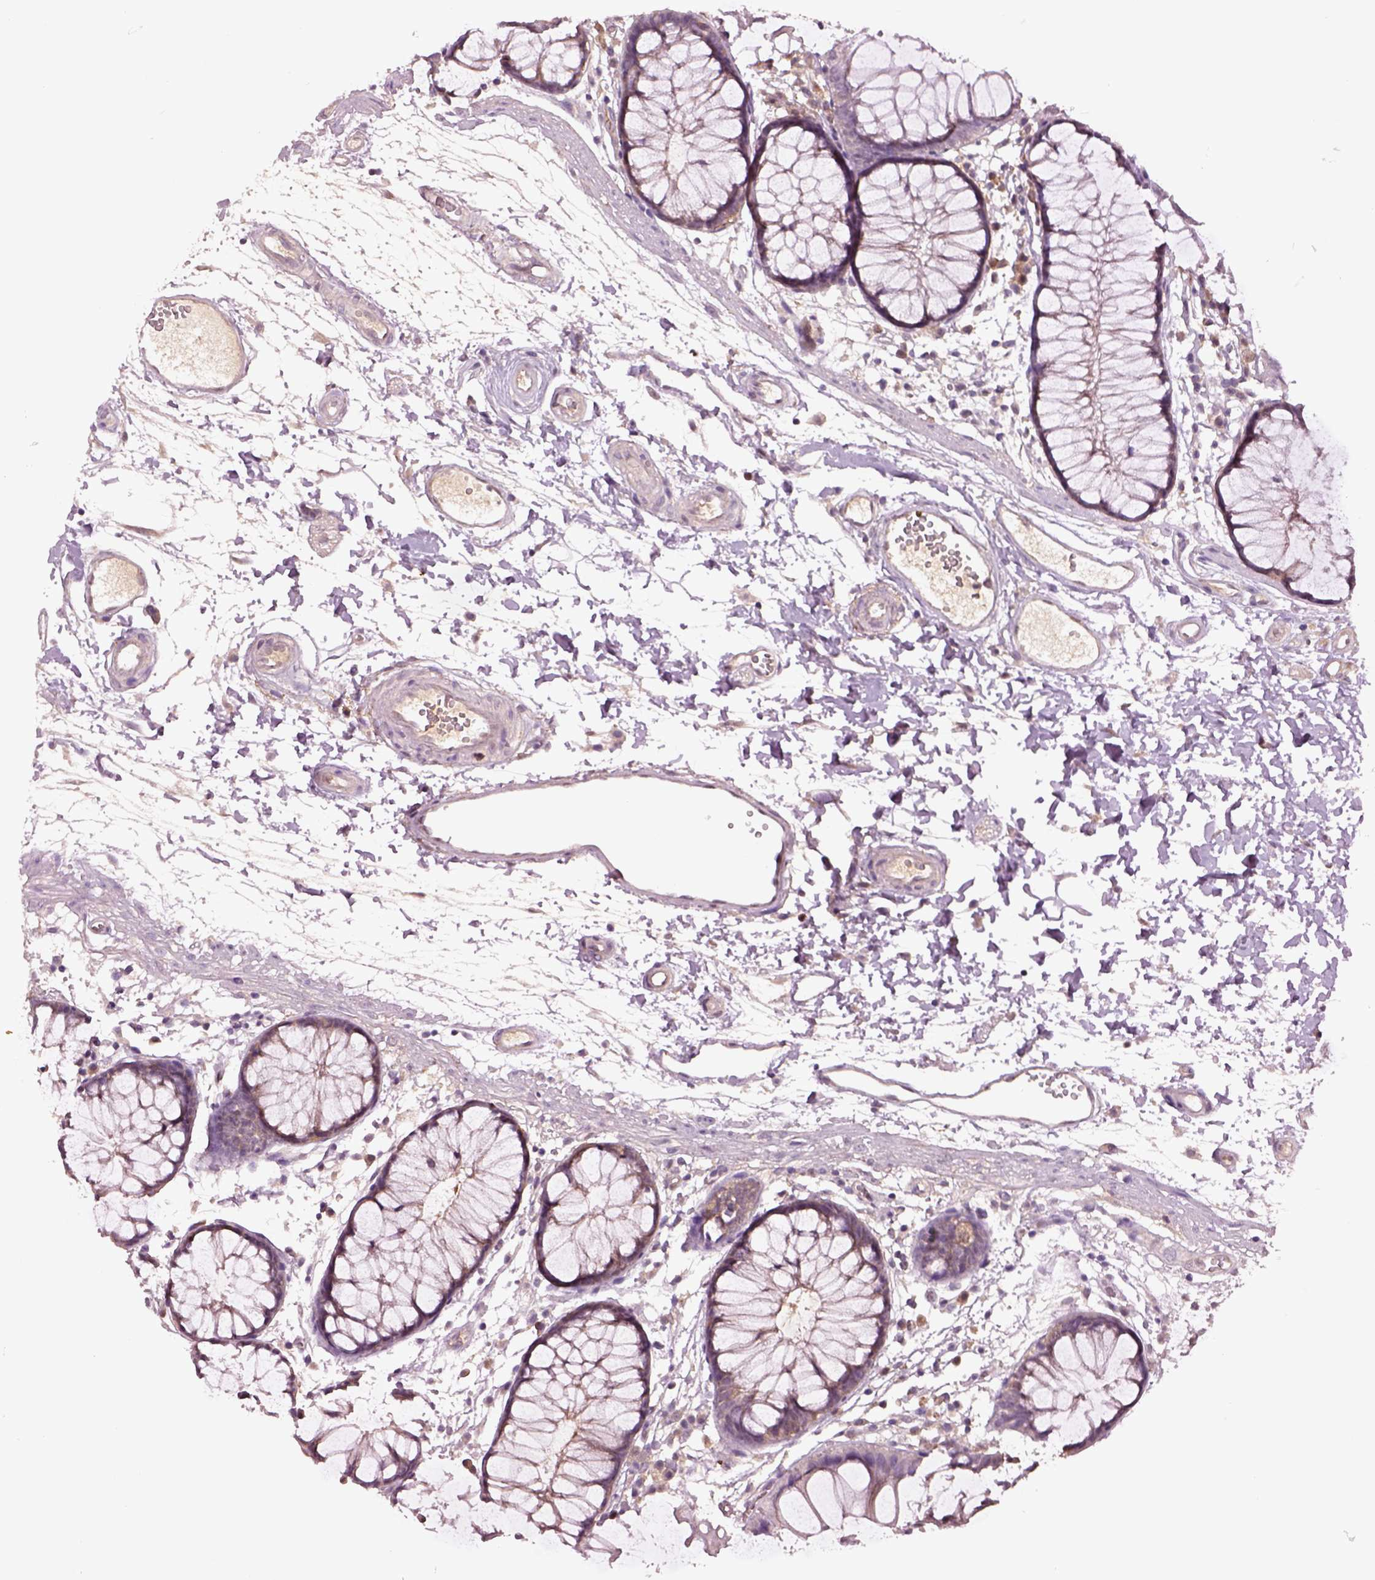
{"staining": {"intensity": "weak", "quantity": ">75%", "location": "cytoplasmic/membranous"}, "tissue": "colon", "cell_type": "Endothelial cells", "image_type": "normal", "snomed": [{"axis": "morphology", "description": "Normal tissue, NOS"}, {"axis": "morphology", "description": "Adenocarcinoma, NOS"}, {"axis": "topography", "description": "Colon"}], "caption": "Immunohistochemical staining of unremarkable human colon exhibits weak cytoplasmic/membranous protein positivity in approximately >75% of endothelial cells.", "gene": "MDP1", "patient": {"sex": "male", "age": 65}}